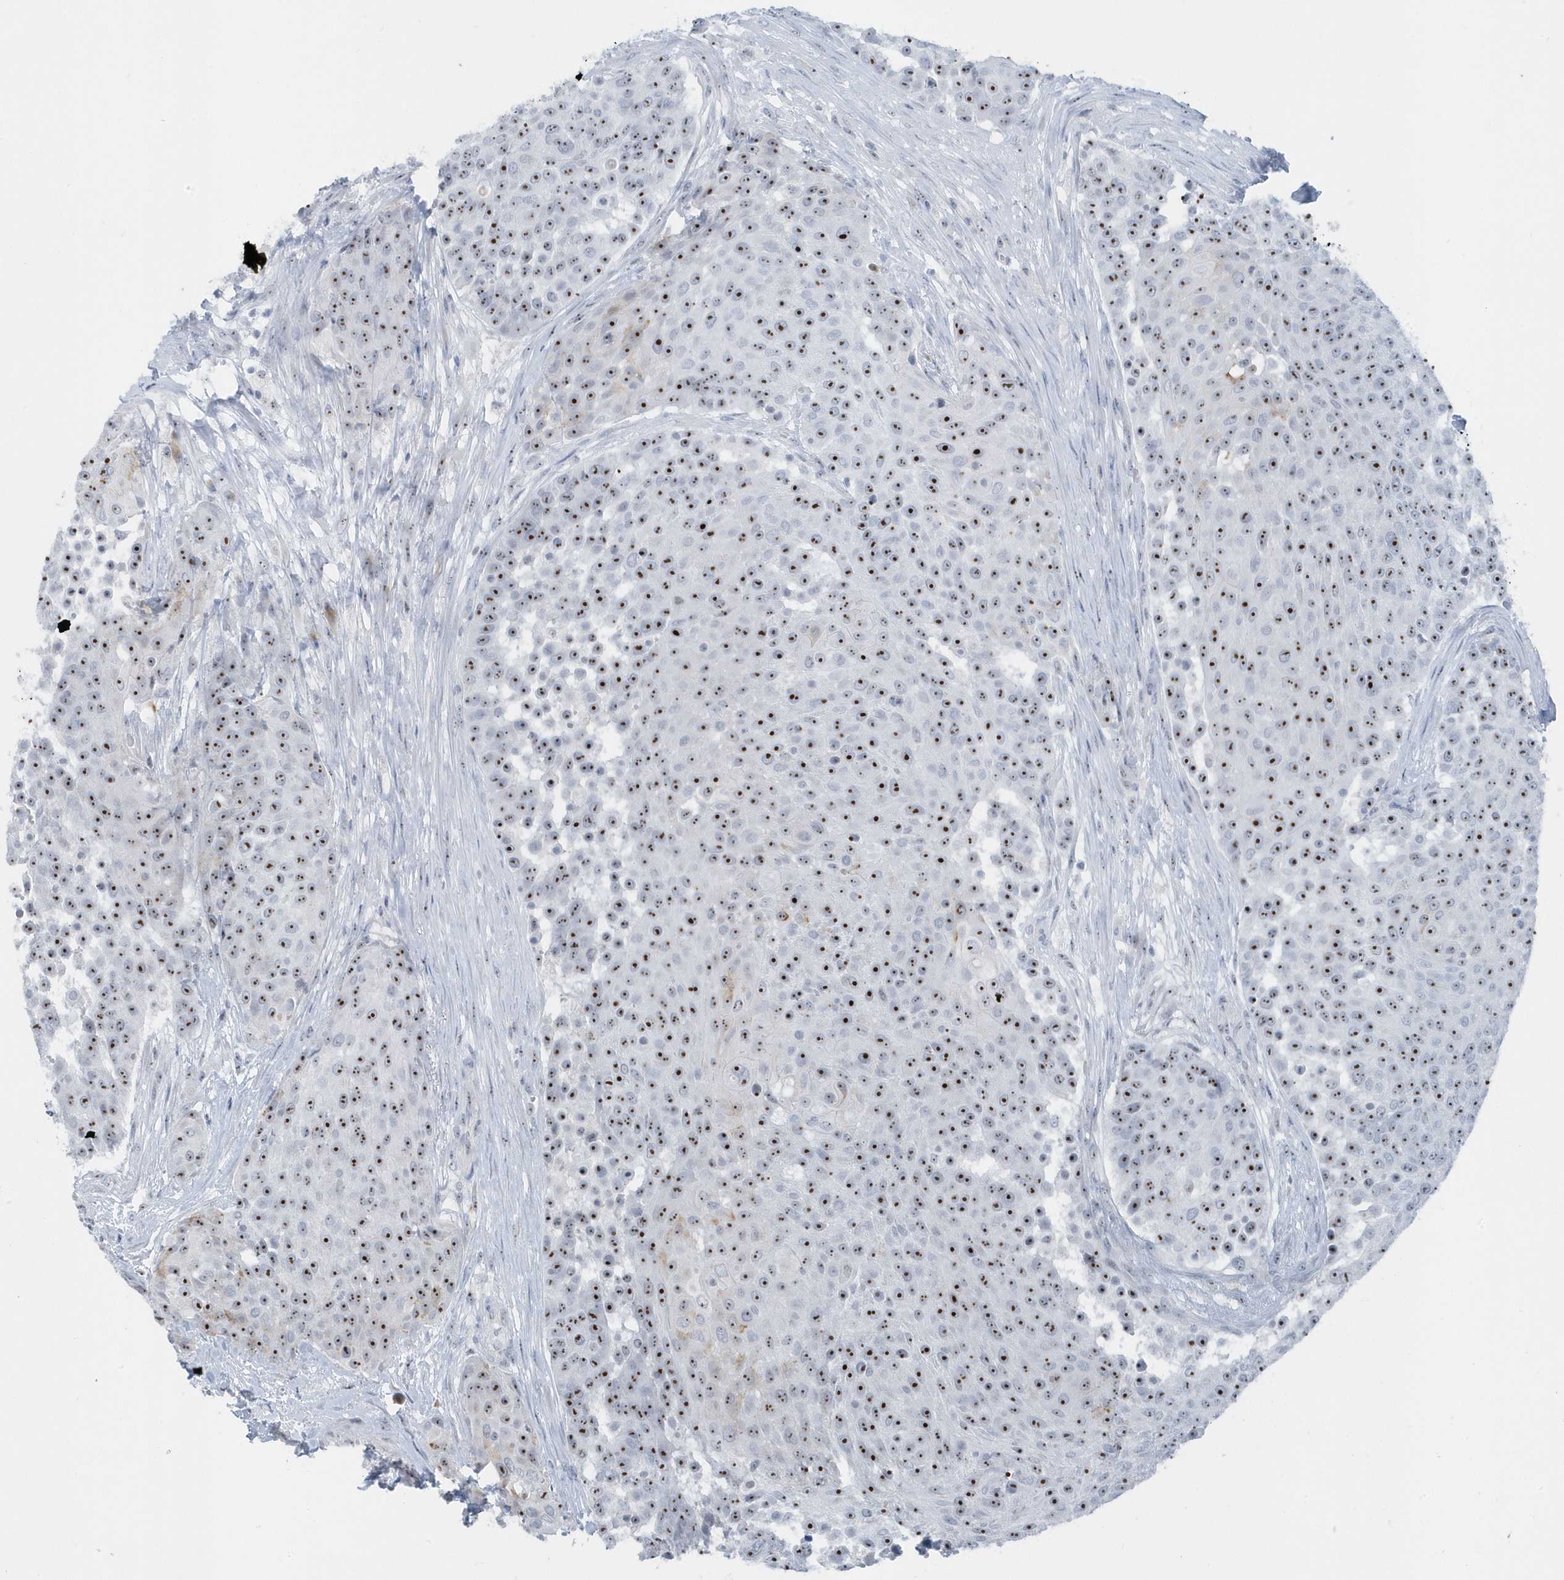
{"staining": {"intensity": "strong", "quantity": ">75%", "location": "nuclear"}, "tissue": "urothelial cancer", "cell_type": "Tumor cells", "image_type": "cancer", "snomed": [{"axis": "morphology", "description": "Urothelial carcinoma, High grade"}, {"axis": "topography", "description": "Urinary bladder"}], "caption": "Urothelial cancer stained with a brown dye reveals strong nuclear positive expression in about >75% of tumor cells.", "gene": "RPF2", "patient": {"sex": "female", "age": 63}}